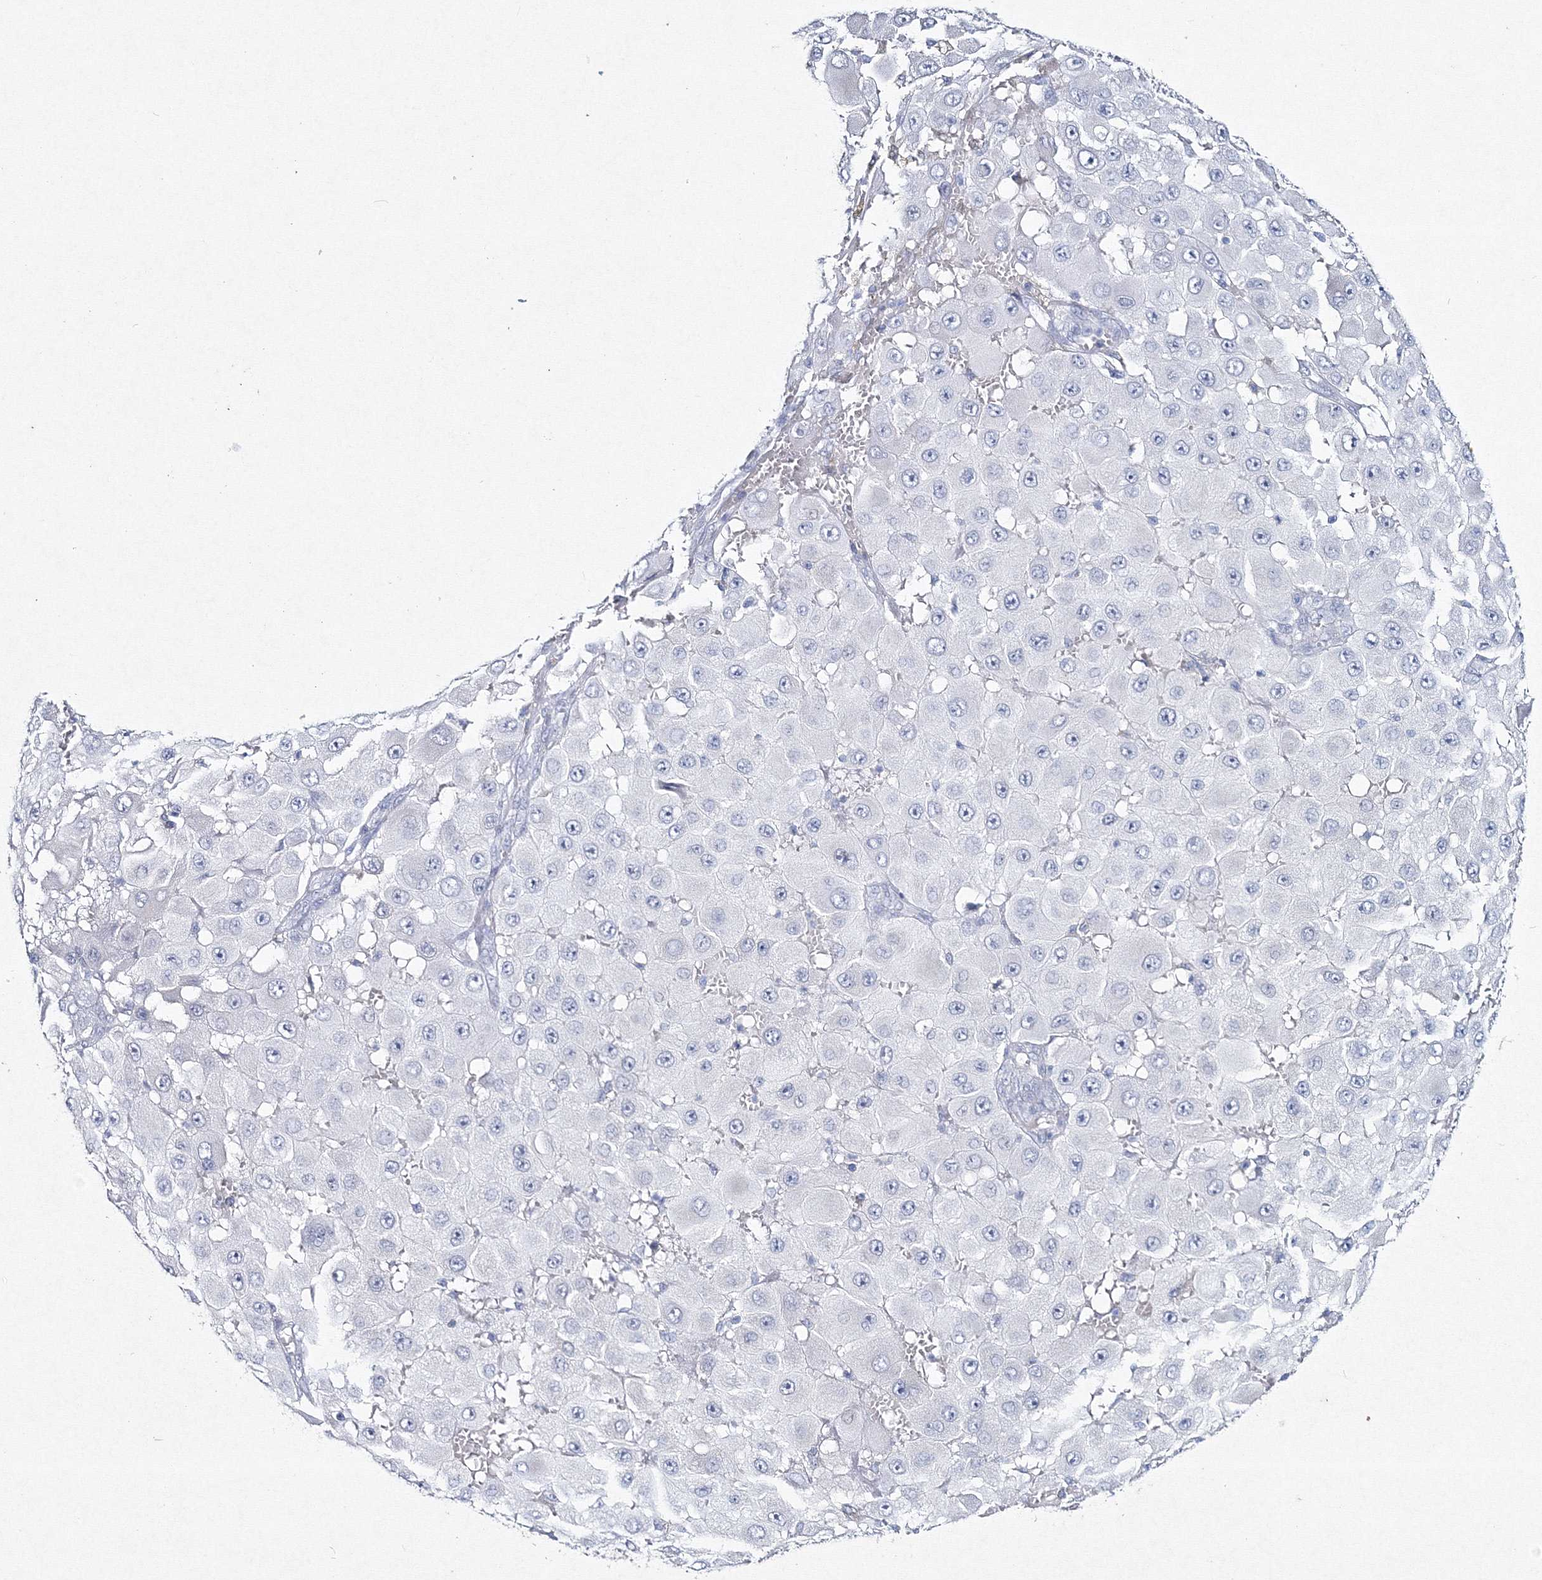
{"staining": {"intensity": "negative", "quantity": "none", "location": "none"}, "tissue": "melanoma", "cell_type": "Tumor cells", "image_type": "cancer", "snomed": [{"axis": "morphology", "description": "Malignant melanoma, NOS"}, {"axis": "topography", "description": "Skin"}], "caption": "Malignant melanoma was stained to show a protein in brown. There is no significant staining in tumor cells.", "gene": "GCKR", "patient": {"sex": "female", "age": 81}}